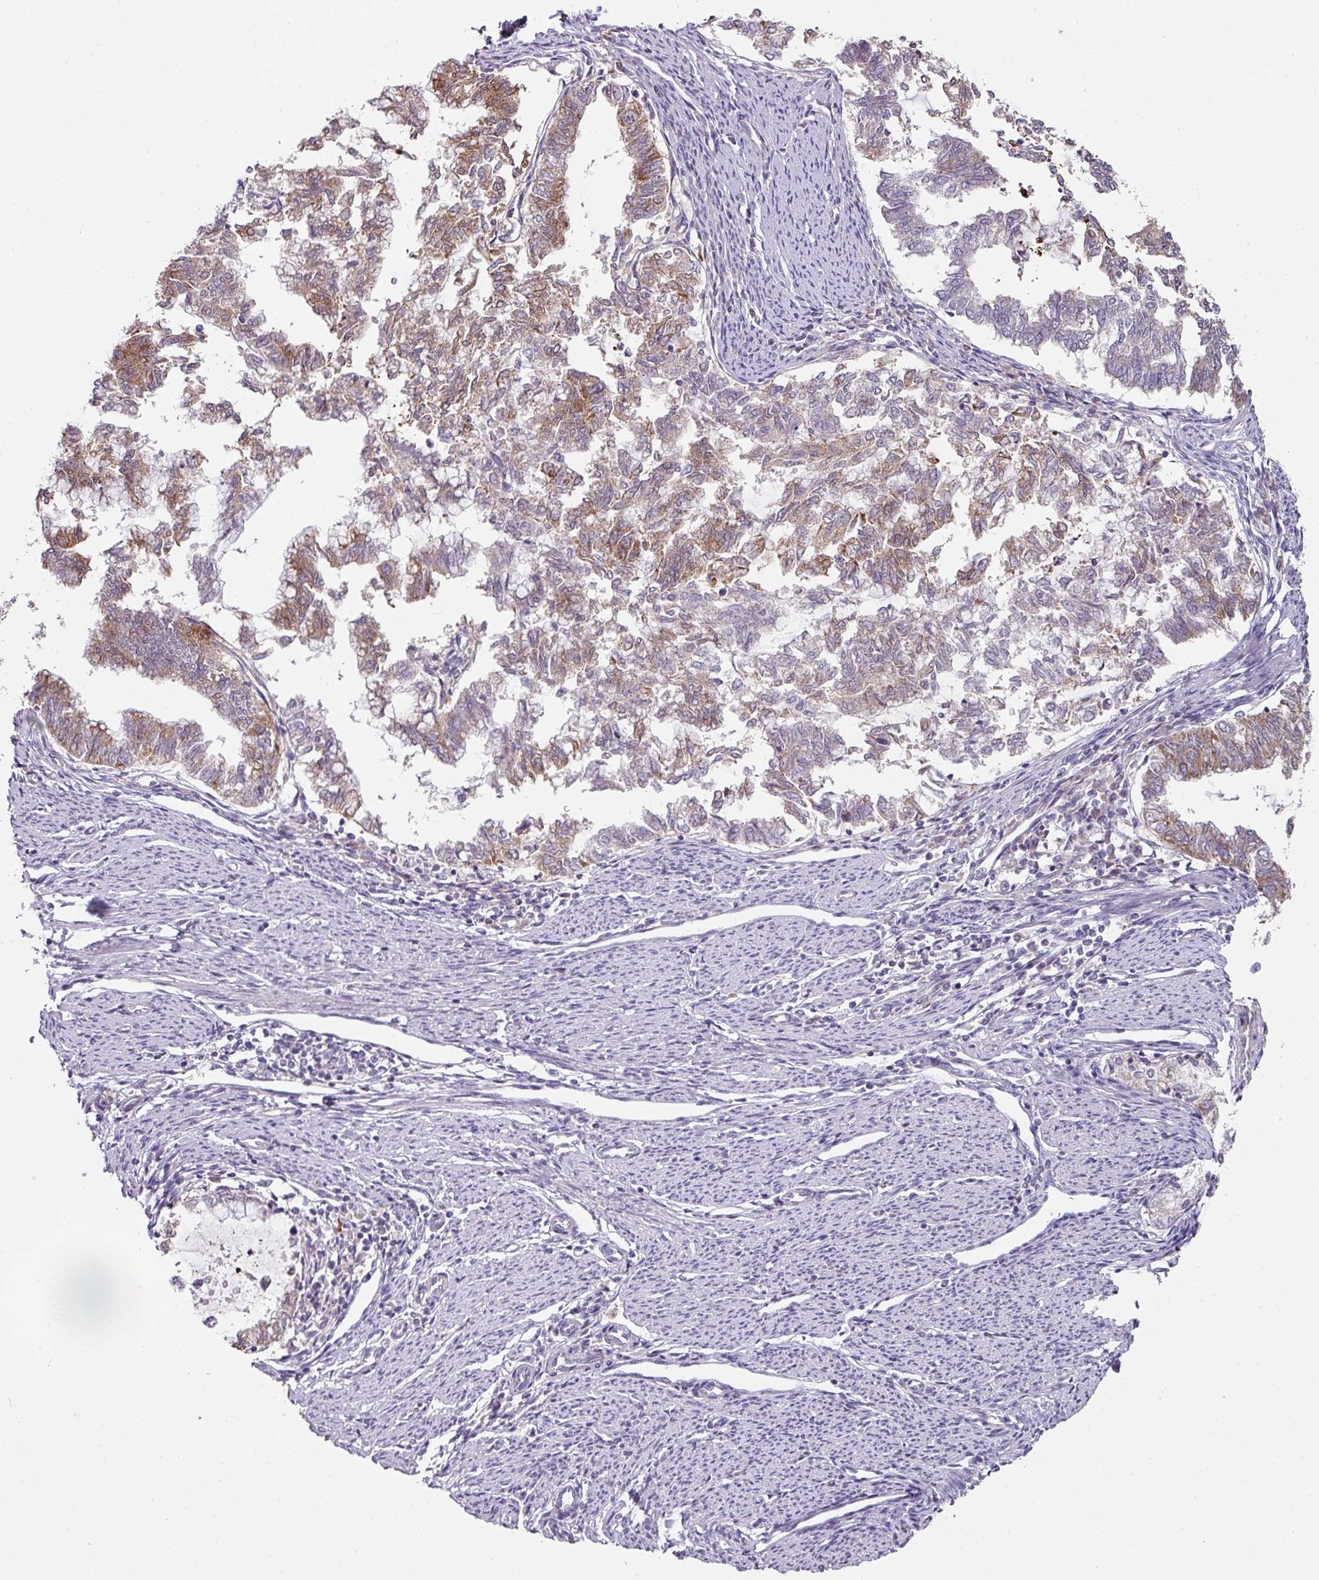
{"staining": {"intensity": "moderate", "quantity": "25%-75%", "location": "cytoplasmic/membranous"}, "tissue": "endometrial cancer", "cell_type": "Tumor cells", "image_type": "cancer", "snomed": [{"axis": "morphology", "description": "Adenocarcinoma, NOS"}, {"axis": "topography", "description": "Endometrium"}], "caption": "An IHC image of tumor tissue is shown. Protein staining in brown highlights moderate cytoplasmic/membranous positivity in endometrial cancer (adenocarcinoma) within tumor cells.", "gene": "ANKRD18A", "patient": {"sex": "female", "age": 79}}